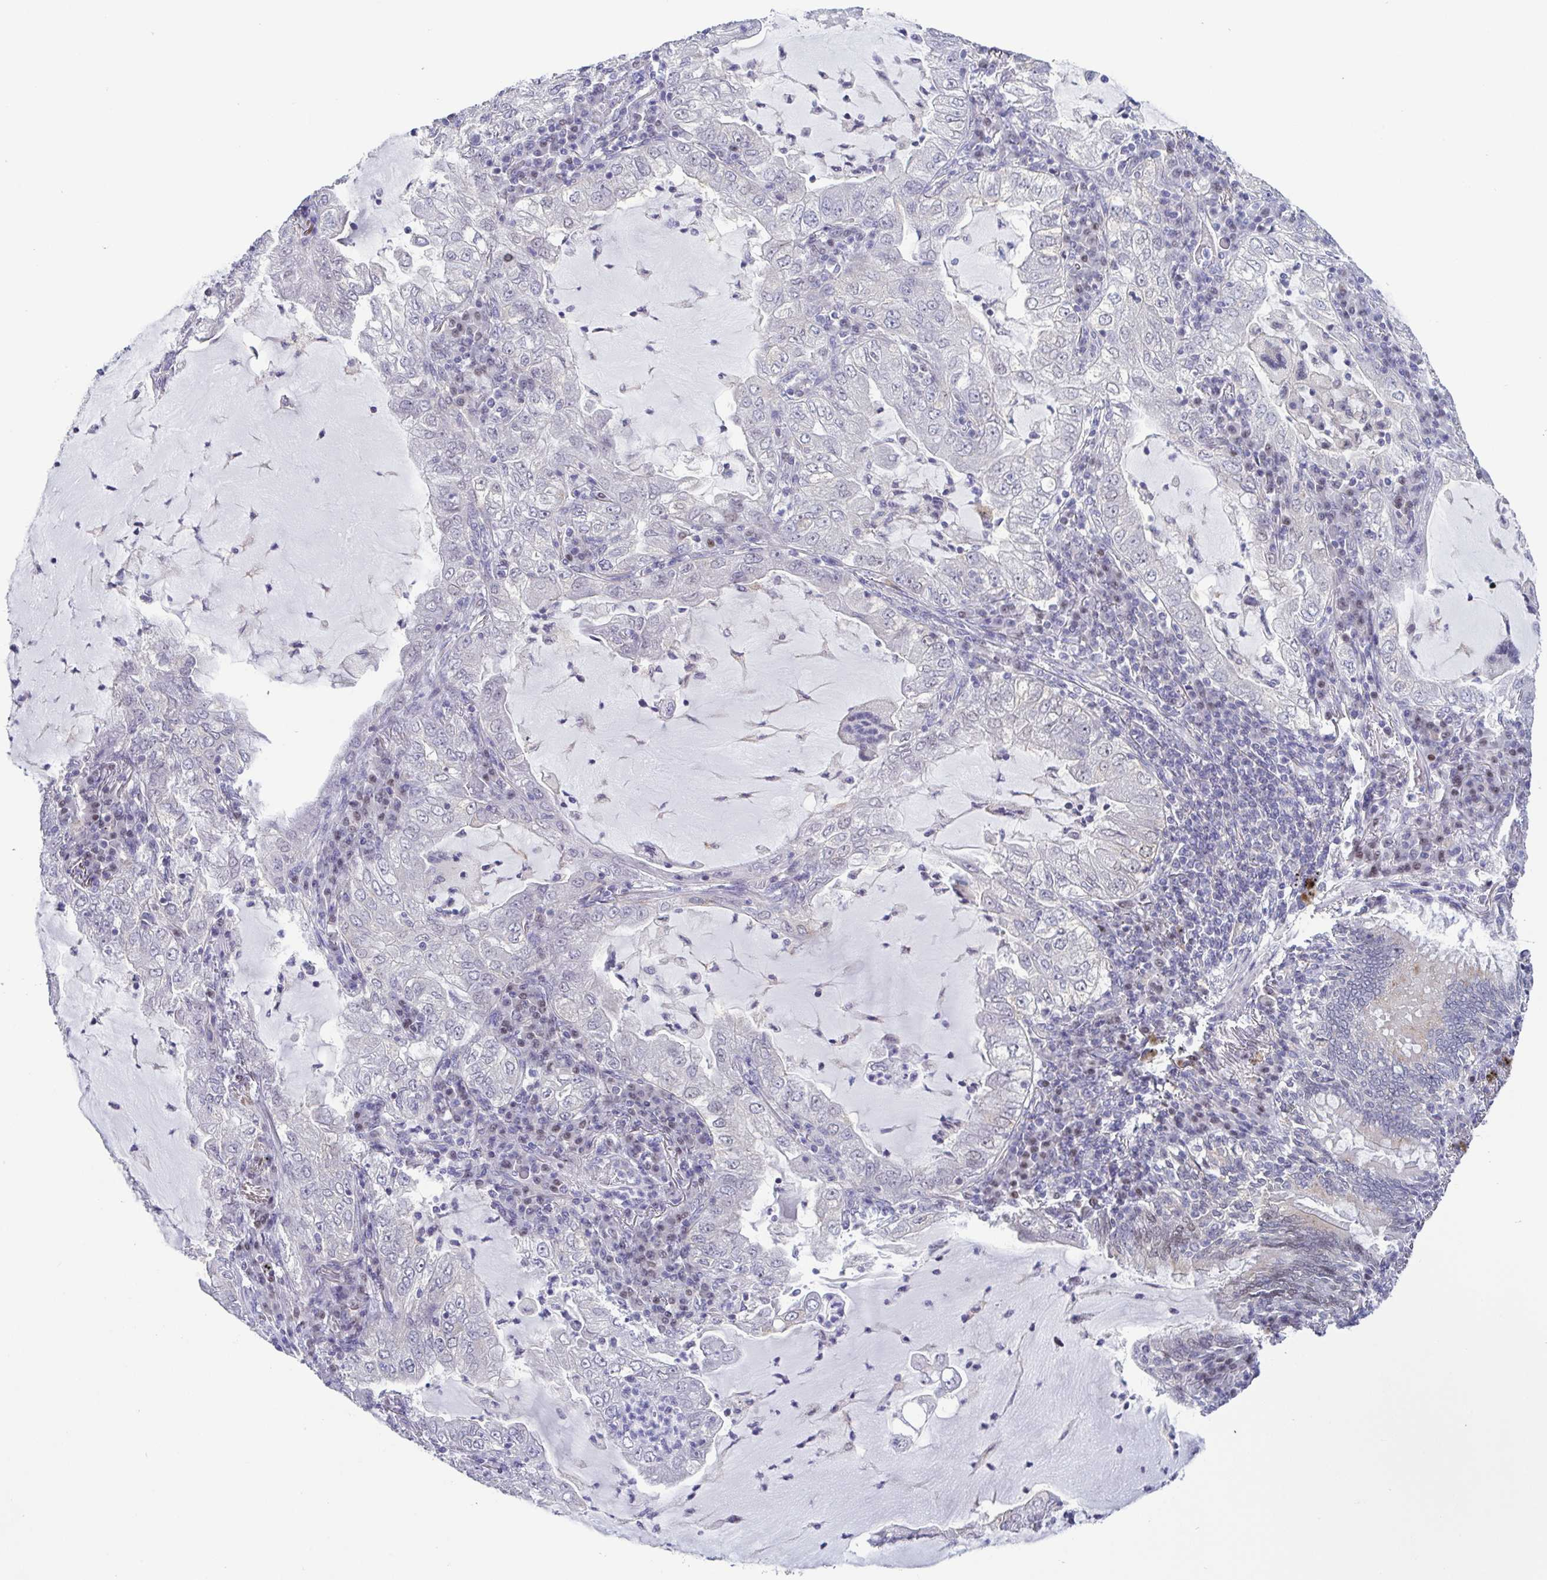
{"staining": {"intensity": "negative", "quantity": "none", "location": "none"}, "tissue": "lung cancer", "cell_type": "Tumor cells", "image_type": "cancer", "snomed": [{"axis": "morphology", "description": "Adenocarcinoma, NOS"}, {"axis": "topography", "description": "Lung"}], "caption": "High magnification brightfield microscopy of lung adenocarcinoma stained with DAB (brown) and counterstained with hematoxylin (blue): tumor cells show no significant positivity.", "gene": "UBE2Q1", "patient": {"sex": "female", "age": 73}}